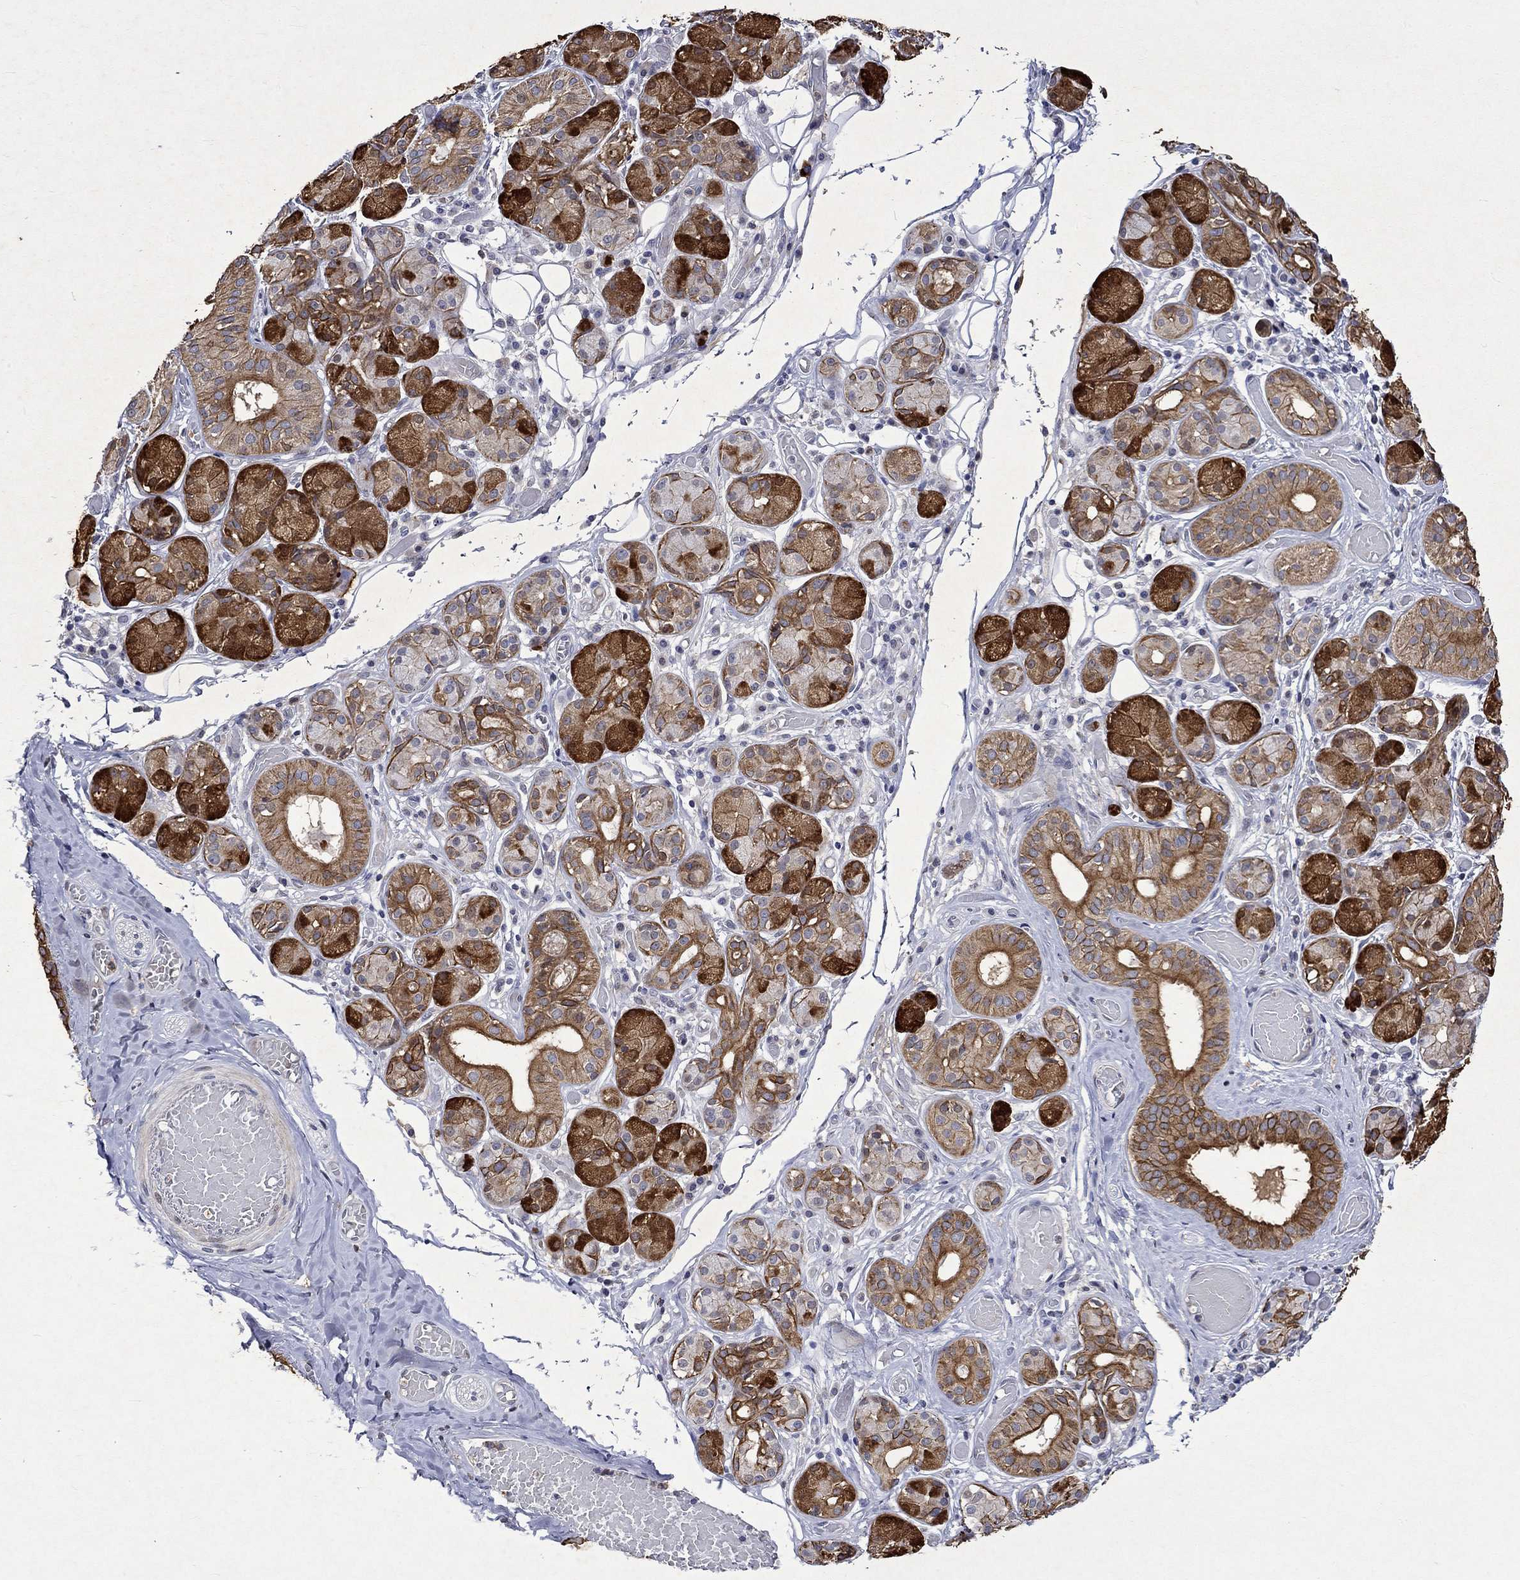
{"staining": {"intensity": "strong", "quantity": "25%-75%", "location": "cytoplasmic/membranous"}, "tissue": "salivary gland", "cell_type": "Glandular cells", "image_type": "normal", "snomed": [{"axis": "morphology", "description": "Normal tissue, NOS"}, {"axis": "topography", "description": "Salivary gland"}, {"axis": "topography", "description": "Peripheral nerve tissue"}], "caption": "Immunohistochemical staining of unremarkable human salivary gland demonstrates 25%-75% levels of strong cytoplasmic/membranous protein positivity in approximately 25%-75% of glandular cells. (Stains: DAB (3,3'-diaminobenzidine) in brown, nuclei in blue, Microscopy: brightfield microscopy at high magnification).", "gene": "DDX3Y", "patient": {"sex": "male", "age": 71}}